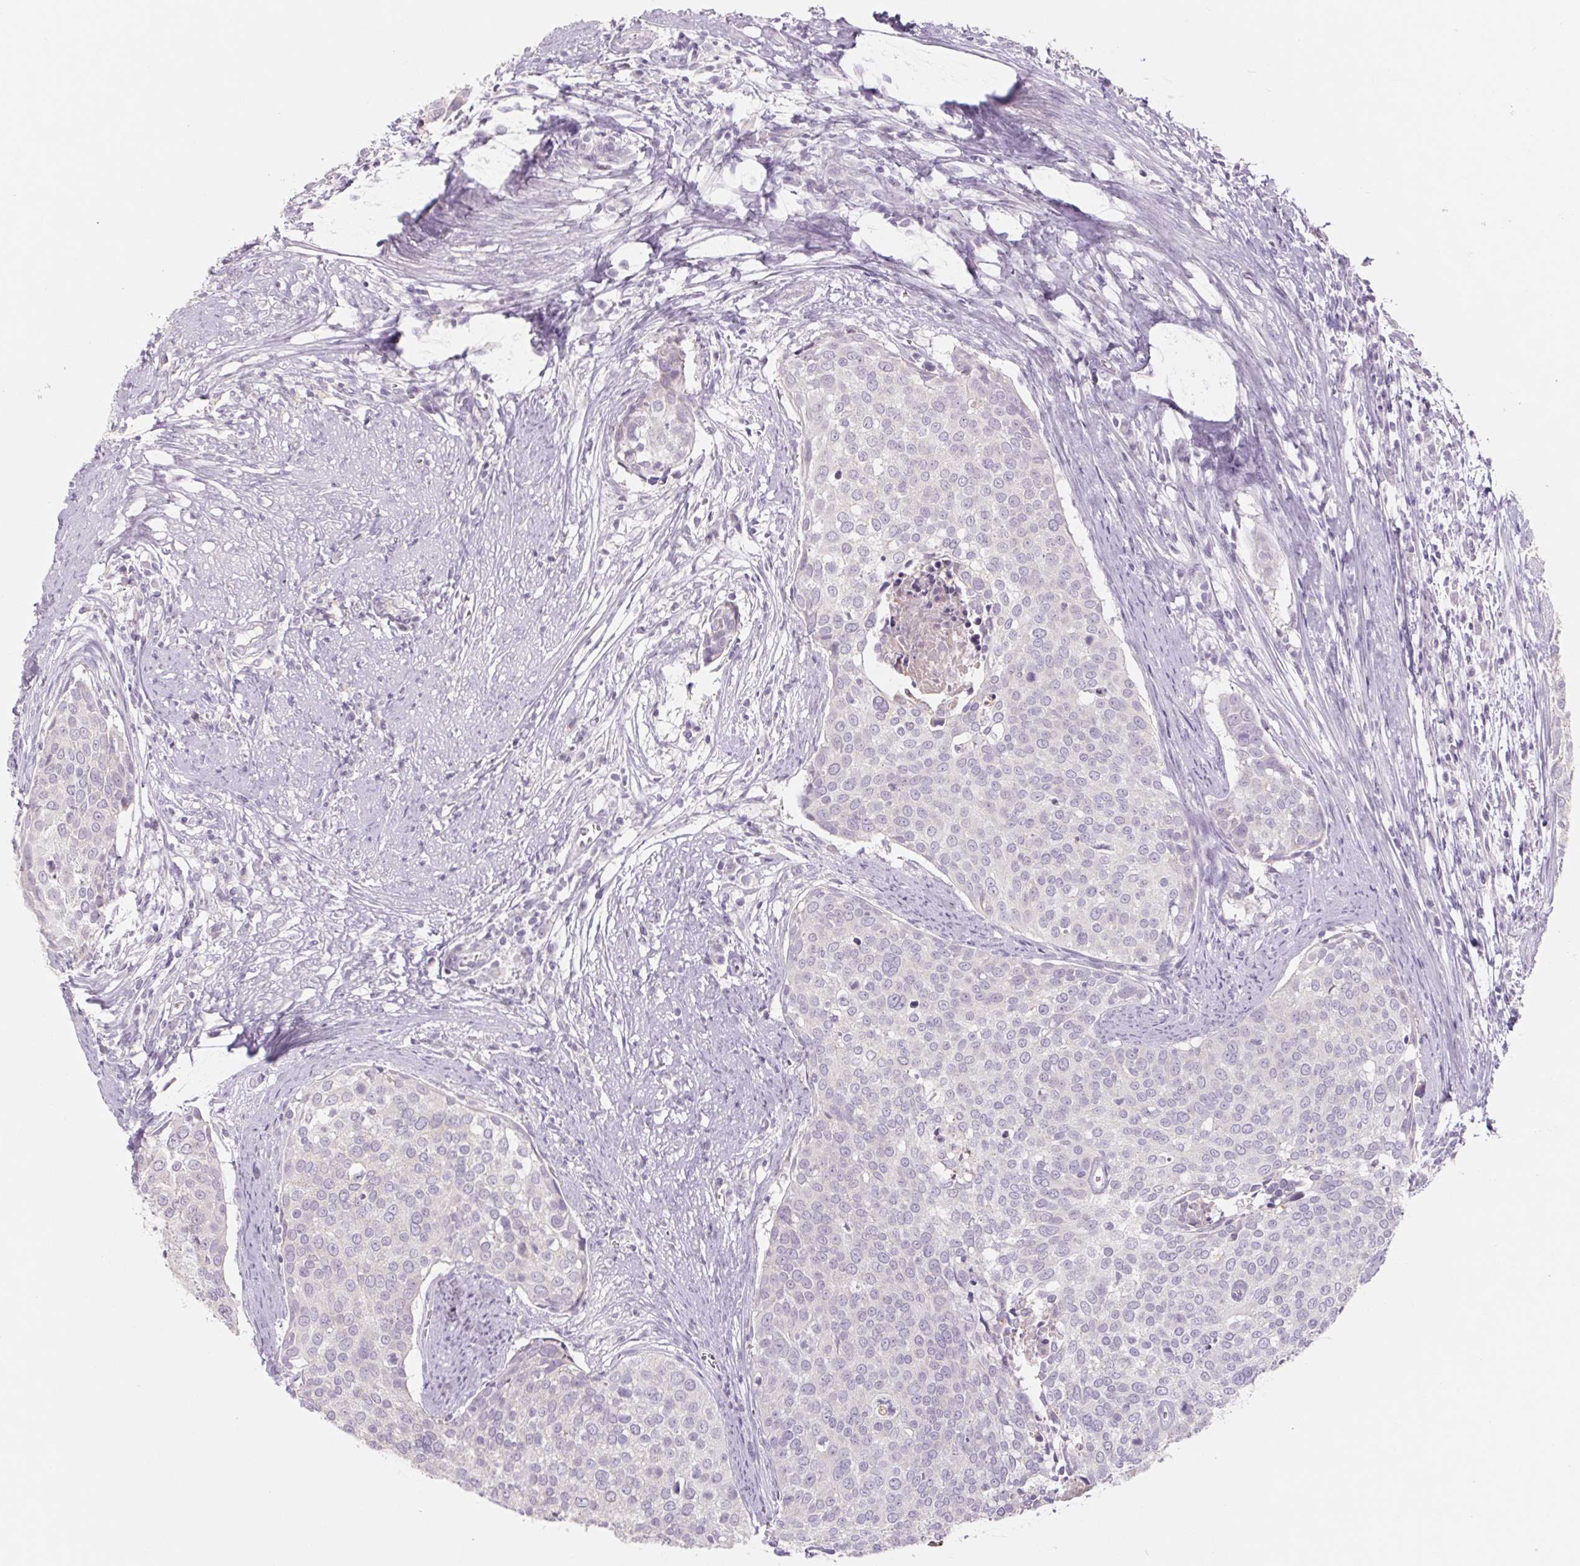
{"staining": {"intensity": "negative", "quantity": "none", "location": "none"}, "tissue": "cervical cancer", "cell_type": "Tumor cells", "image_type": "cancer", "snomed": [{"axis": "morphology", "description": "Squamous cell carcinoma, NOS"}, {"axis": "topography", "description": "Cervix"}], "caption": "A high-resolution photomicrograph shows immunohistochemistry (IHC) staining of cervical cancer (squamous cell carcinoma), which exhibits no significant staining in tumor cells.", "gene": "POU1F1", "patient": {"sex": "female", "age": 39}}